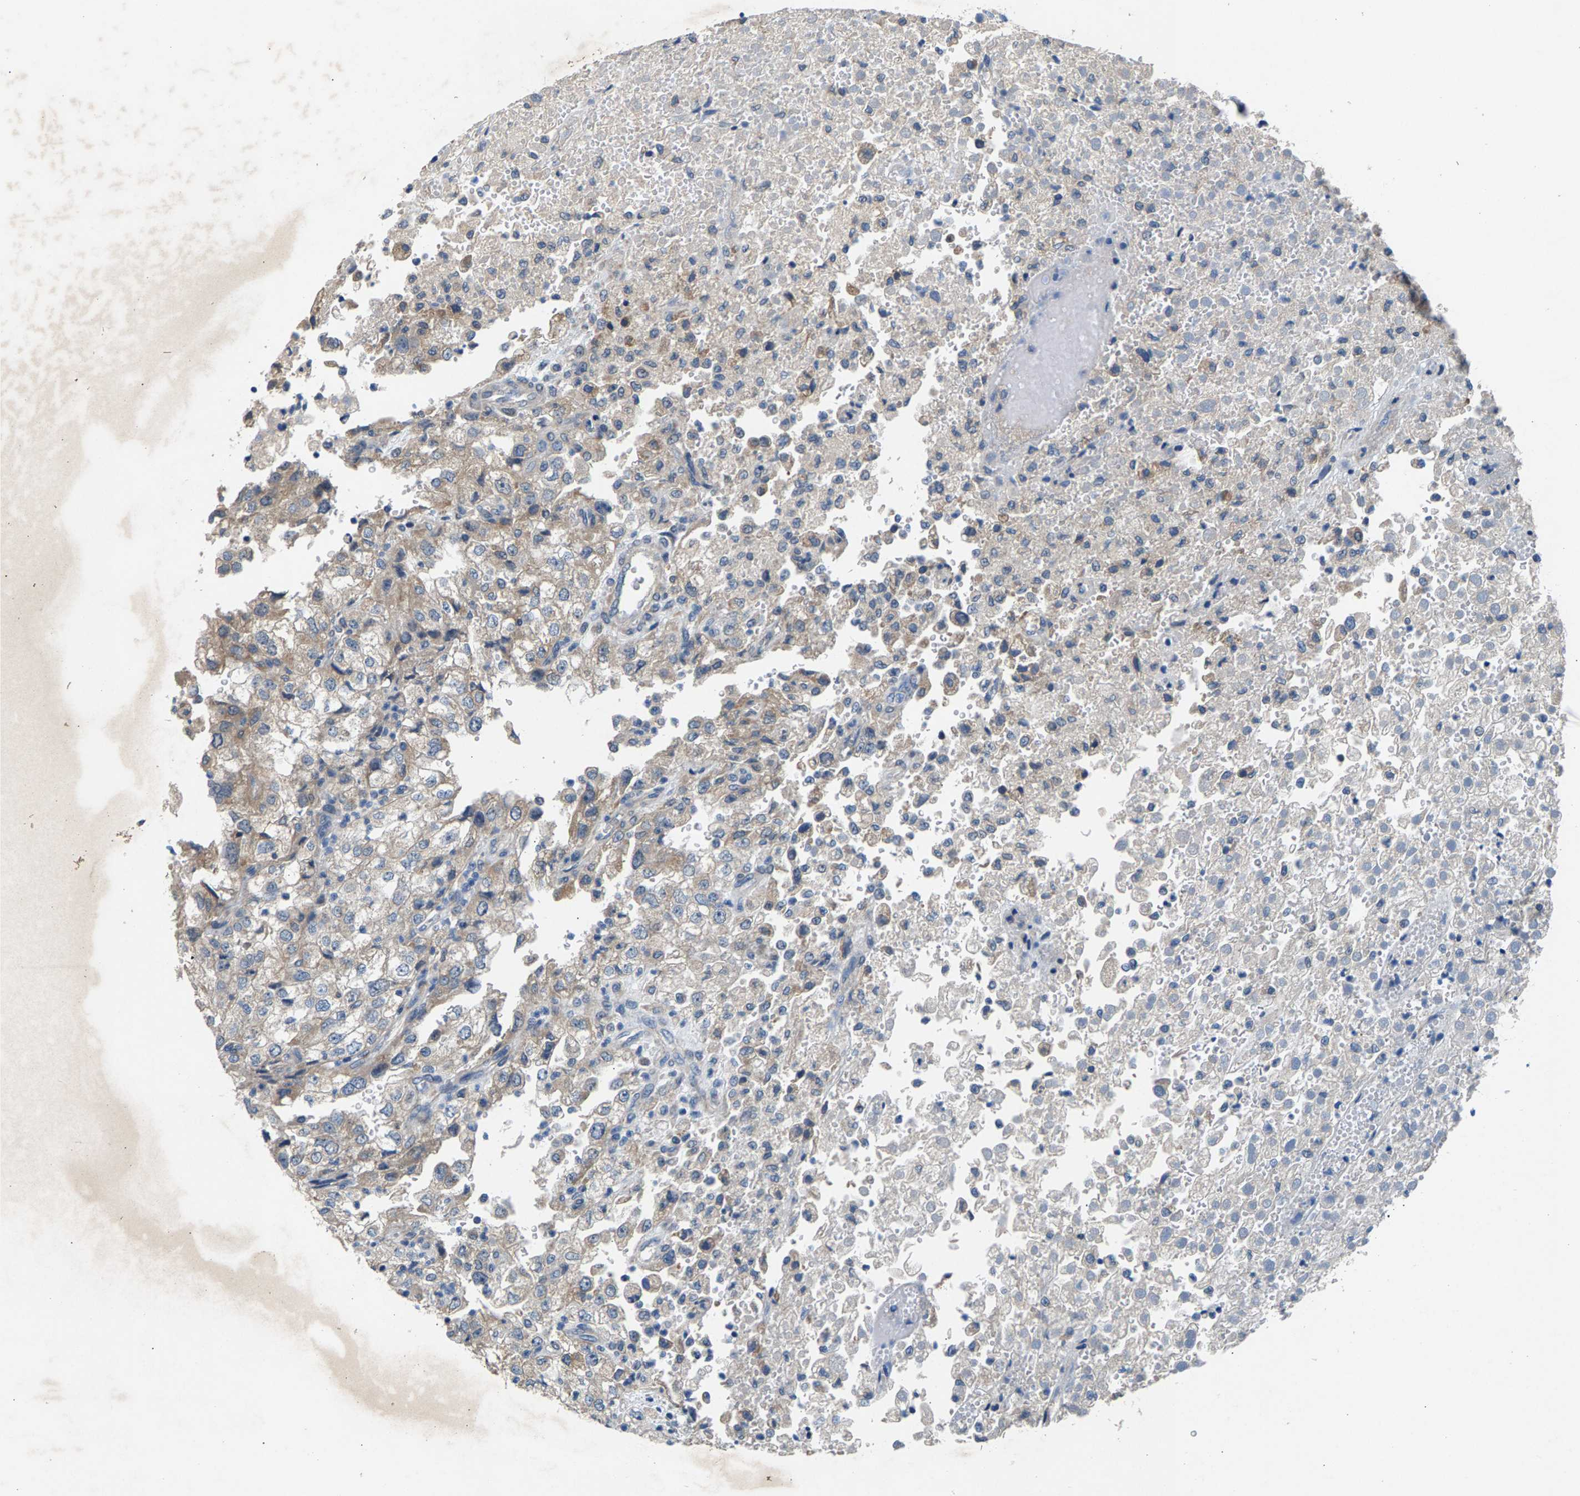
{"staining": {"intensity": "weak", "quantity": "<25%", "location": "cytoplasmic/membranous"}, "tissue": "renal cancer", "cell_type": "Tumor cells", "image_type": "cancer", "snomed": [{"axis": "morphology", "description": "Adenocarcinoma, NOS"}, {"axis": "topography", "description": "Kidney"}], "caption": "The photomicrograph shows no staining of tumor cells in renal adenocarcinoma.", "gene": "NT5C", "patient": {"sex": "female", "age": 54}}